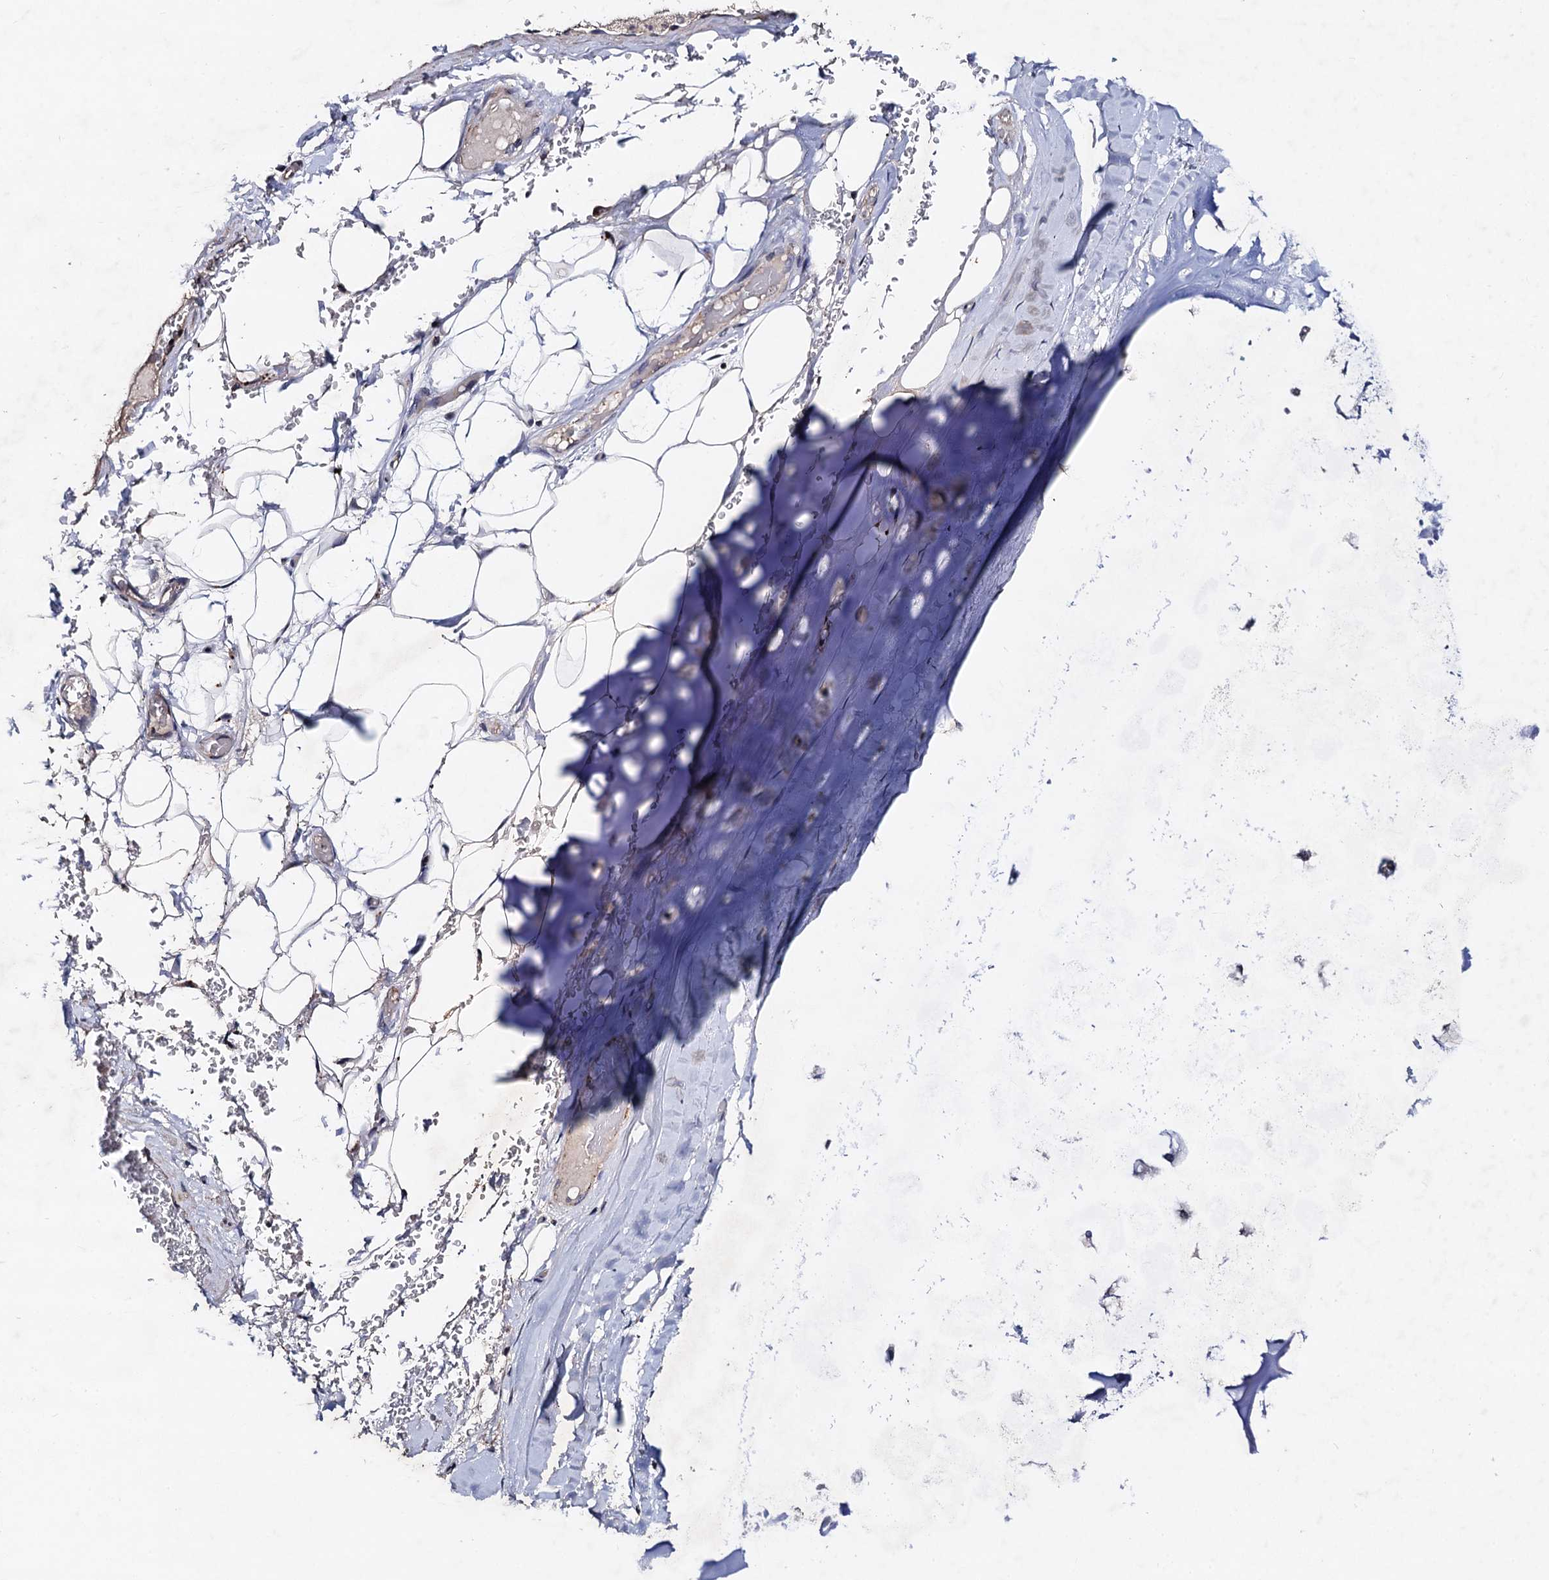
{"staining": {"intensity": "negative", "quantity": "none", "location": "none"}, "tissue": "adipose tissue", "cell_type": "Adipocytes", "image_type": "normal", "snomed": [{"axis": "morphology", "description": "Normal tissue, NOS"}, {"axis": "topography", "description": "Bronchus"}], "caption": "This is a photomicrograph of immunohistochemistry staining of unremarkable adipose tissue, which shows no staining in adipocytes. (Stains: DAB immunohistochemistry with hematoxylin counter stain, Microscopy: brightfield microscopy at high magnification).", "gene": "PPTC7", "patient": {"sex": "male", "age": 66}}